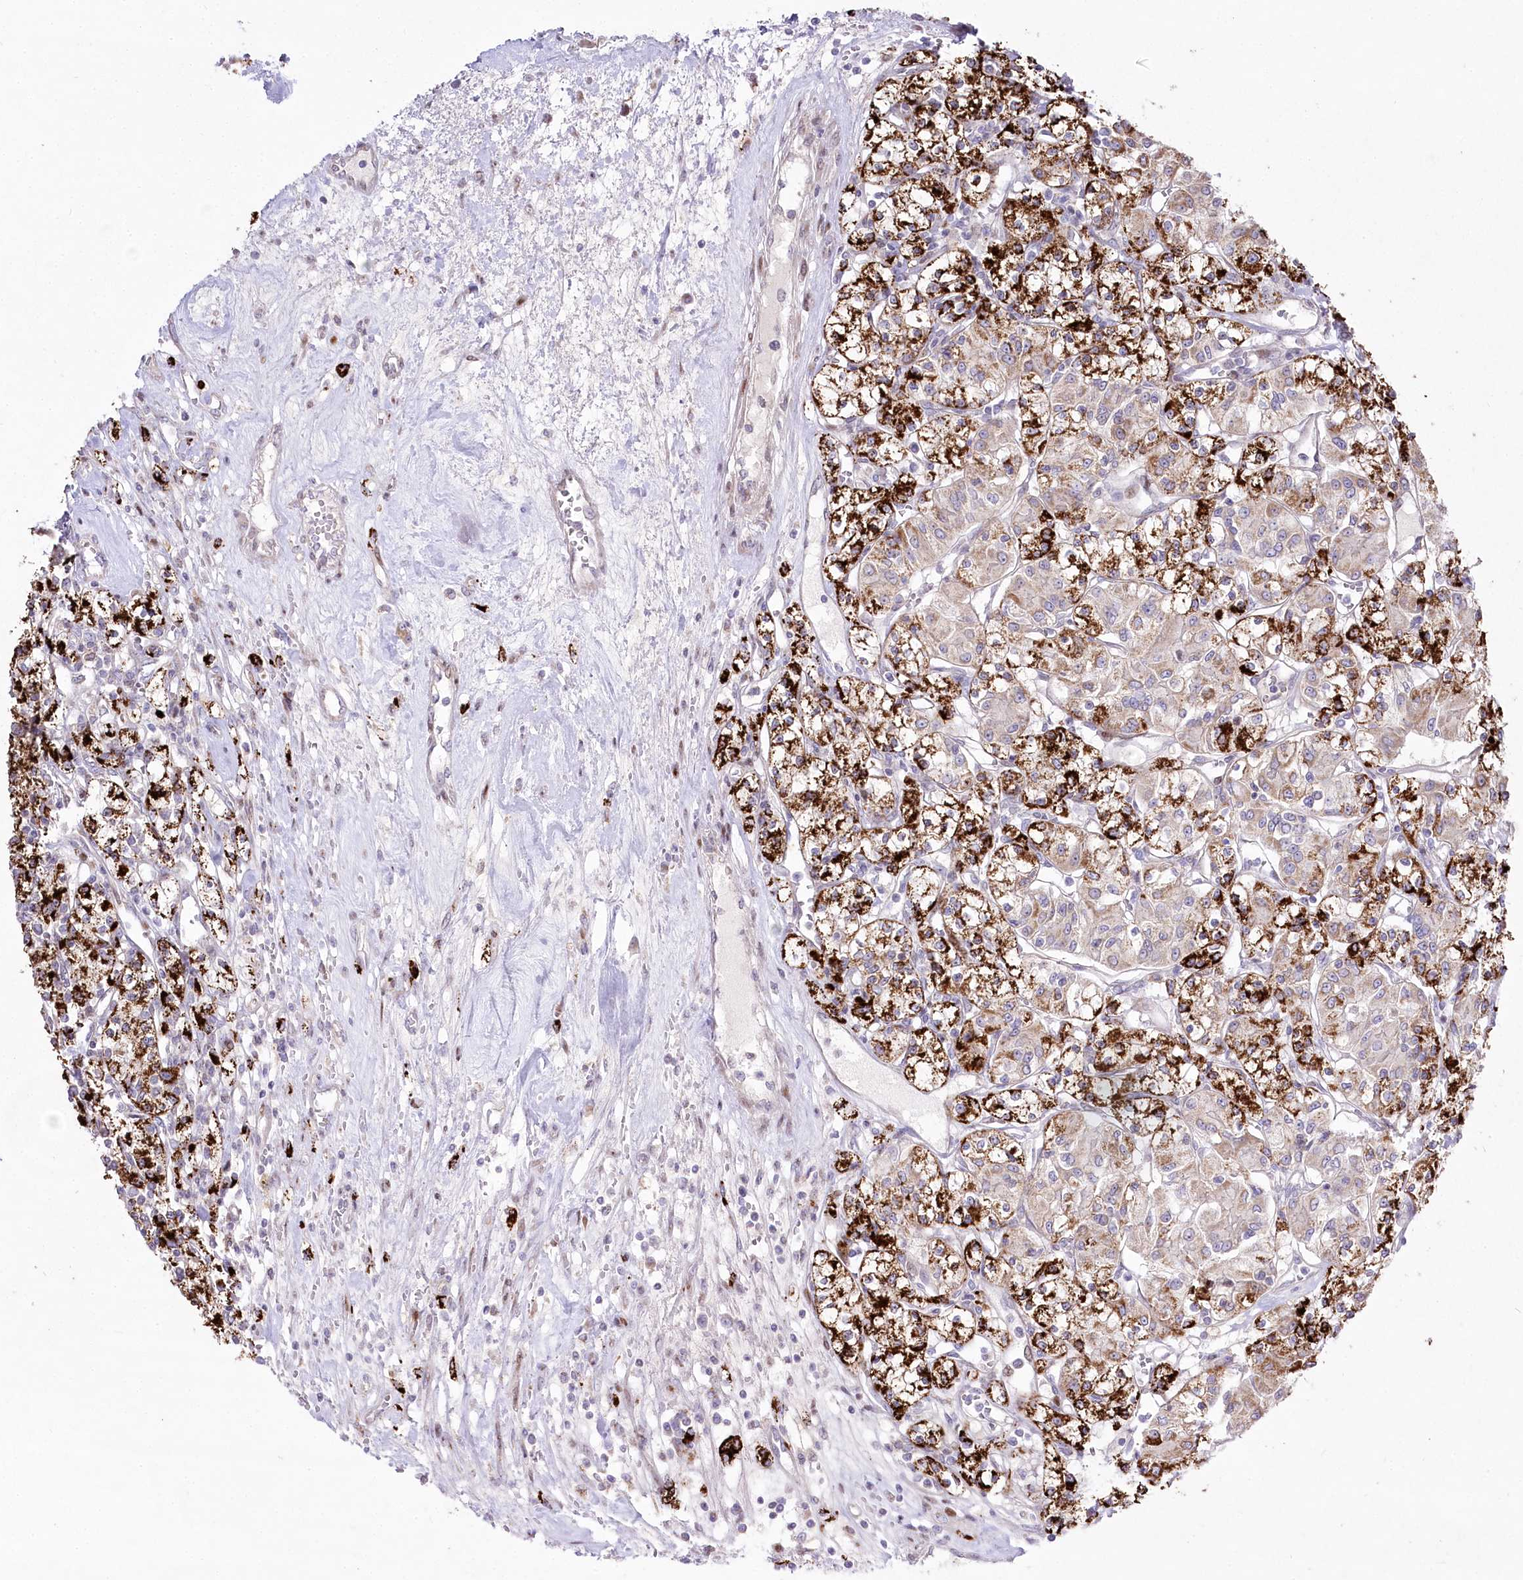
{"staining": {"intensity": "strong", "quantity": "25%-75%", "location": "cytoplasmic/membranous"}, "tissue": "renal cancer", "cell_type": "Tumor cells", "image_type": "cancer", "snomed": [{"axis": "morphology", "description": "Adenocarcinoma, NOS"}, {"axis": "topography", "description": "Kidney"}], "caption": "Adenocarcinoma (renal) stained with a protein marker exhibits strong staining in tumor cells.", "gene": "CEP164", "patient": {"sex": "female", "age": 59}}